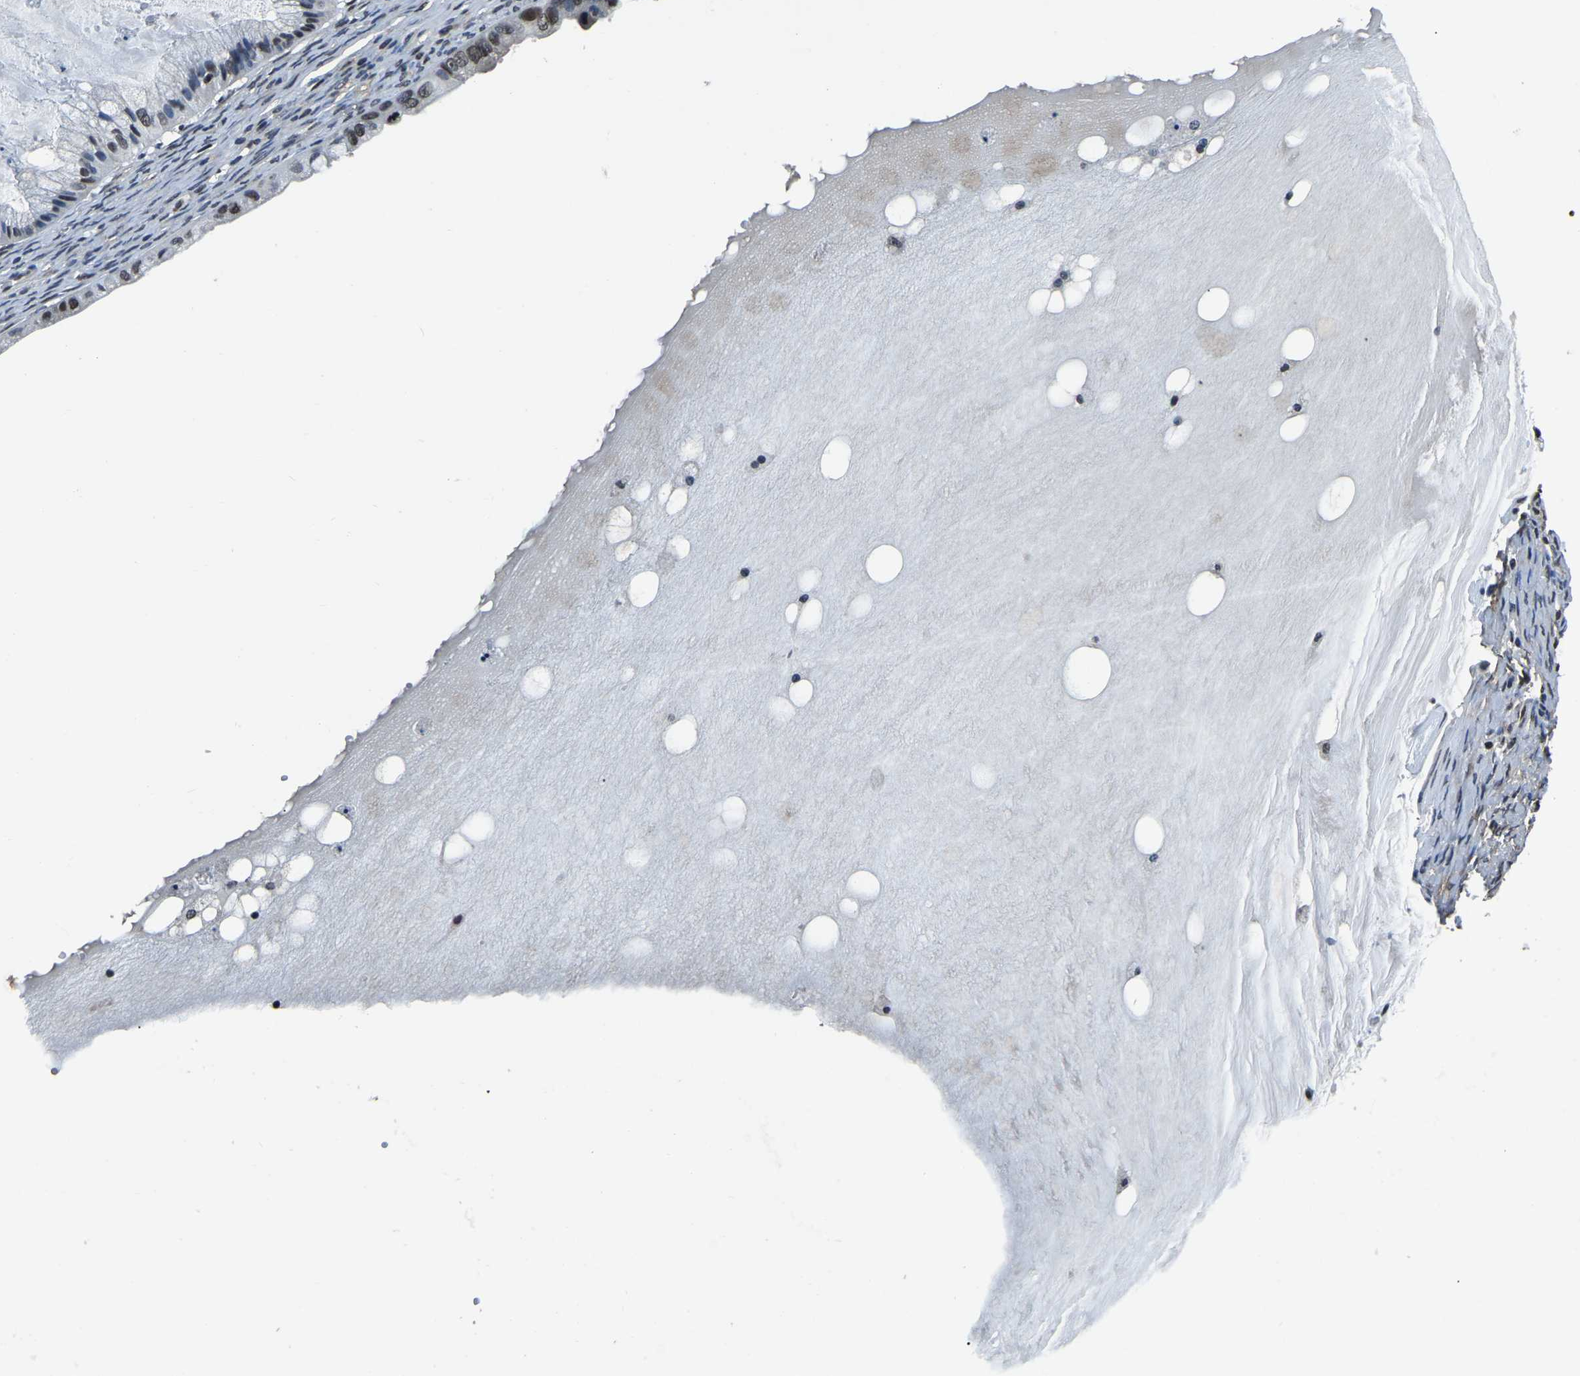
{"staining": {"intensity": "moderate", "quantity": "<25%", "location": "nuclear"}, "tissue": "ovarian cancer", "cell_type": "Tumor cells", "image_type": "cancer", "snomed": [{"axis": "morphology", "description": "Cystadenocarcinoma, mucinous, NOS"}, {"axis": "topography", "description": "Ovary"}], "caption": "Mucinous cystadenocarcinoma (ovarian) stained with a protein marker demonstrates moderate staining in tumor cells.", "gene": "ANKIB1", "patient": {"sex": "female", "age": 57}}